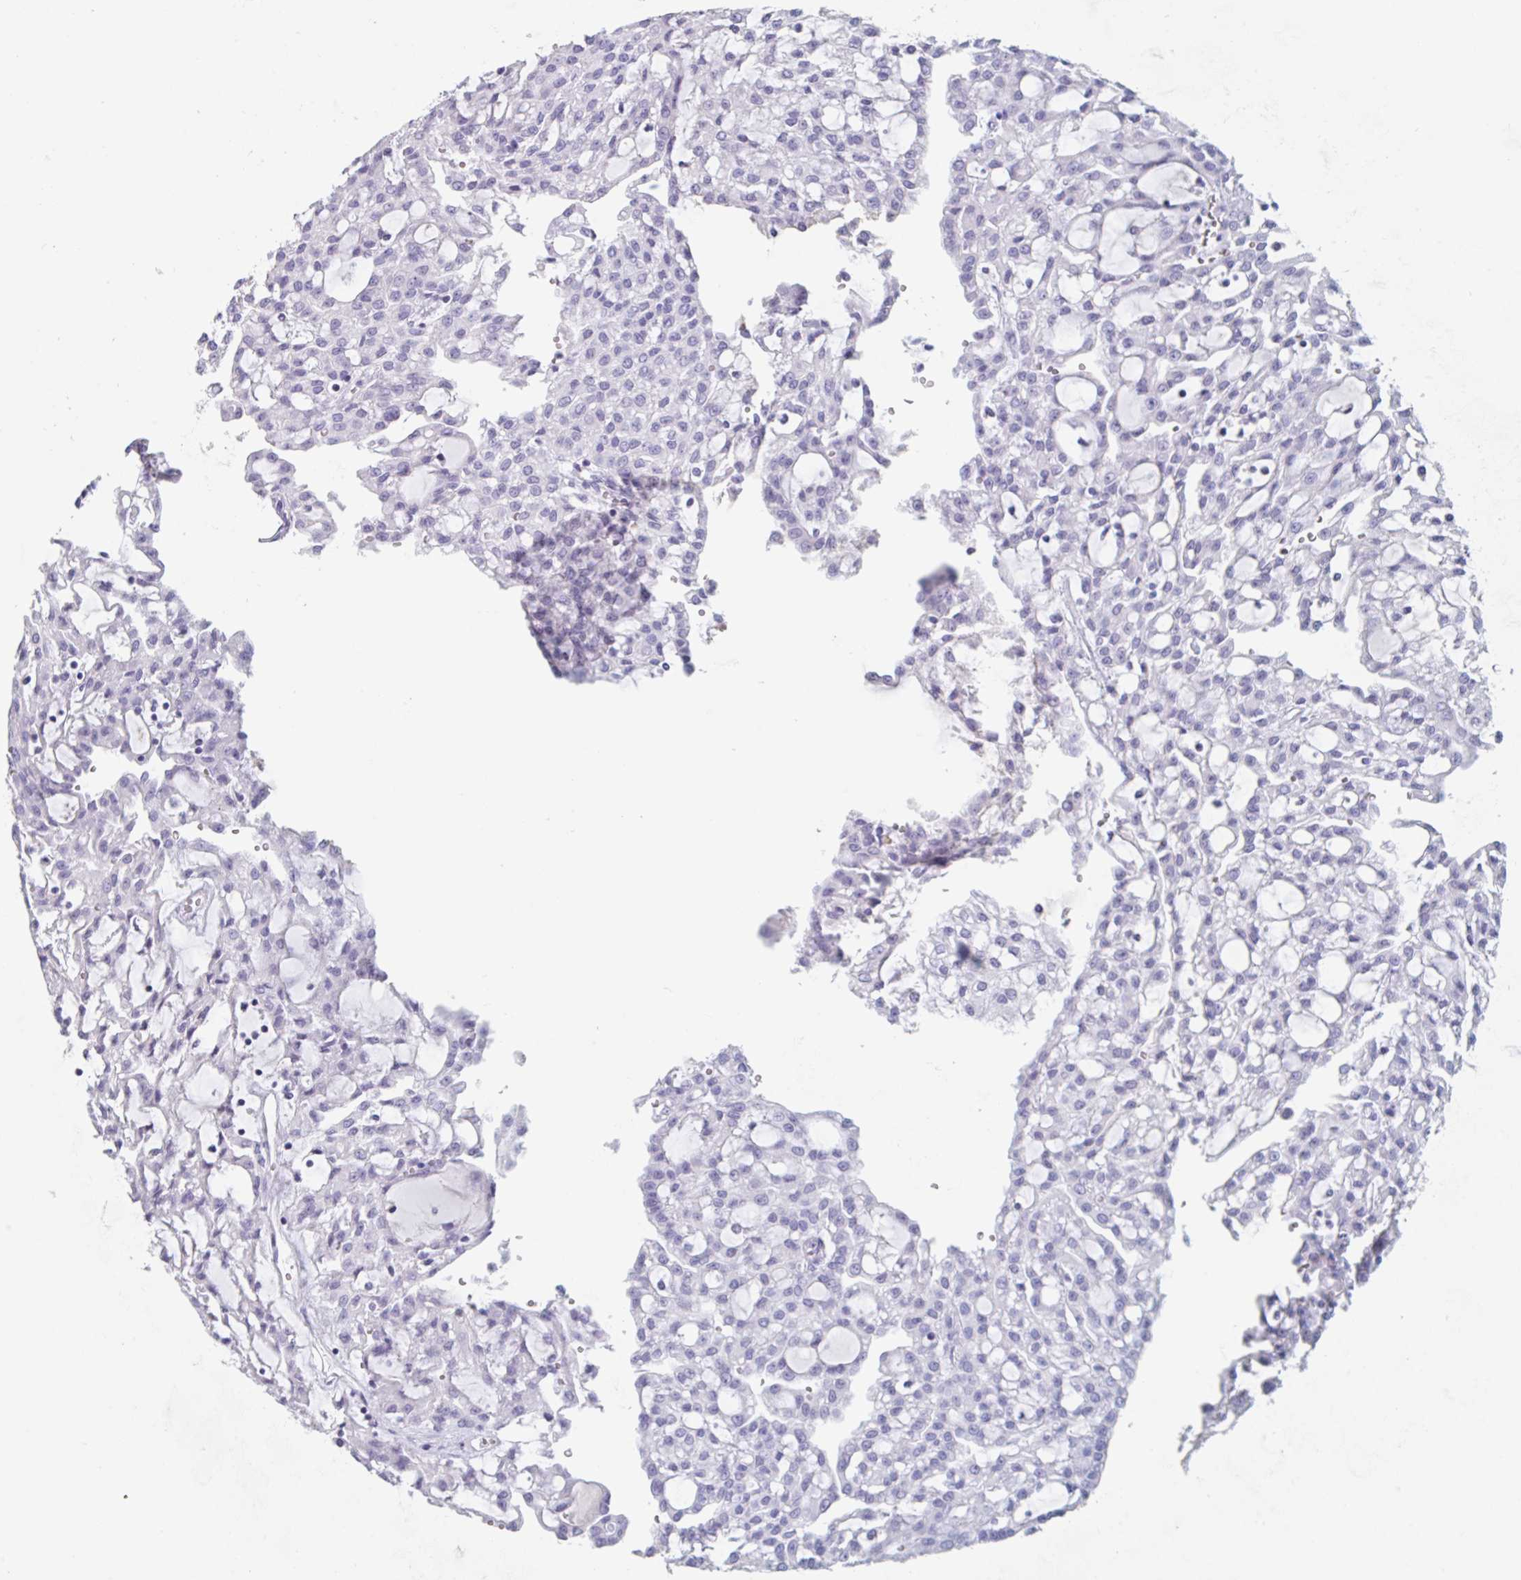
{"staining": {"intensity": "negative", "quantity": "none", "location": "none"}, "tissue": "renal cancer", "cell_type": "Tumor cells", "image_type": "cancer", "snomed": [{"axis": "morphology", "description": "Adenocarcinoma, NOS"}, {"axis": "topography", "description": "Kidney"}], "caption": "Immunohistochemistry histopathology image of neoplastic tissue: adenocarcinoma (renal) stained with DAB (3,3'-diaminobenzidine) shows no significant protein positivity in tumor cells.", "gene": "EMC4", "patient": {"sex": "male", "age": 63}}